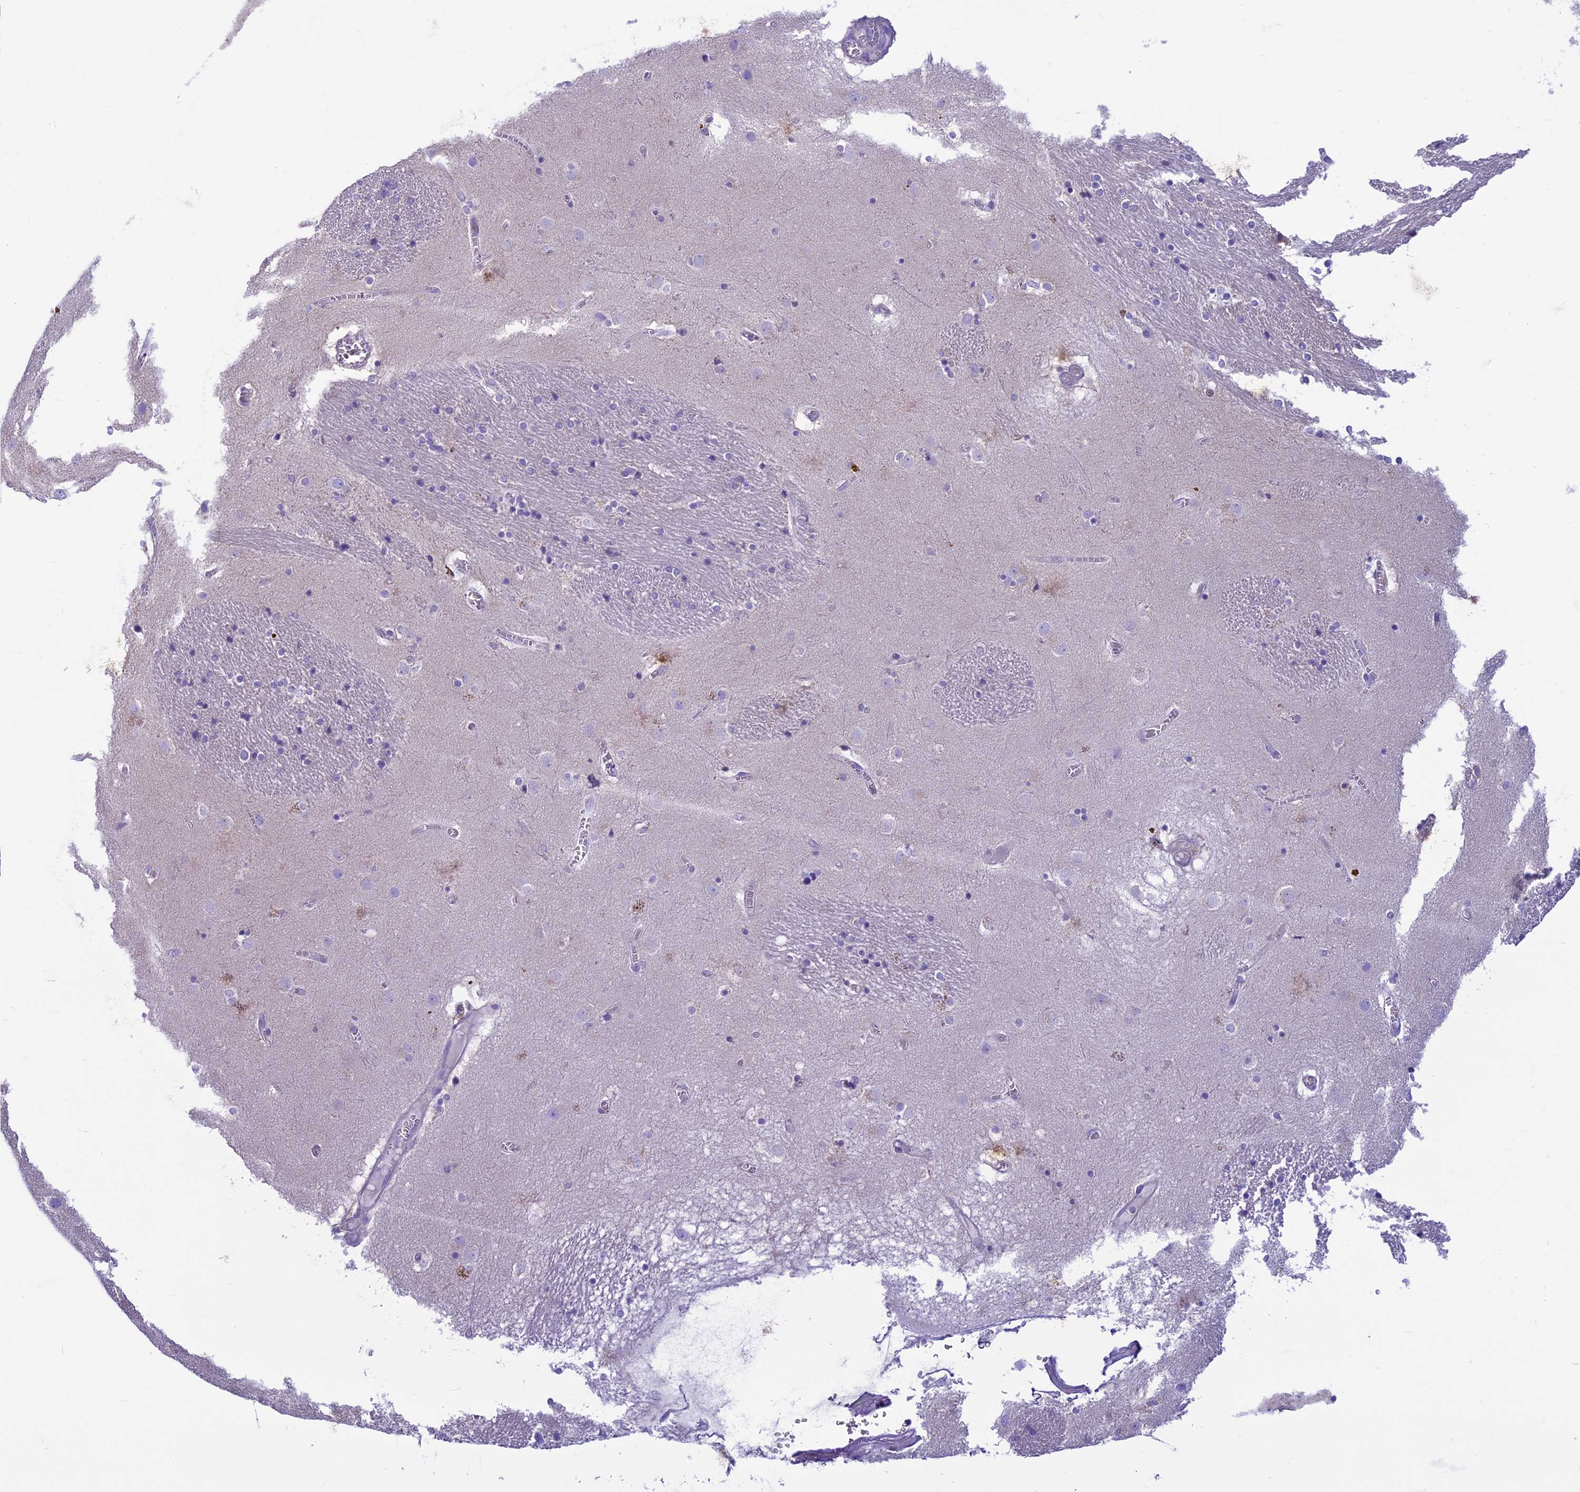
{"staining": {"intensity": "negative", "quantity": "none", "location": "none"}, "tissue": "caudate", "cell_type": "Glial cells", "image_type": "normal", "snomed": [{"axis": "morphology", "description": "Normal tissue, NOS"}, {"axis": "topography", "description": "Lateral ventricle wall"}], "caption": "A high-resolution histopathology image shows IHC staining of normal caudate, which shows no significant expression in glial cells.", "gene": "CDAN1", "patient": {"sex": "male", "age": 70}}